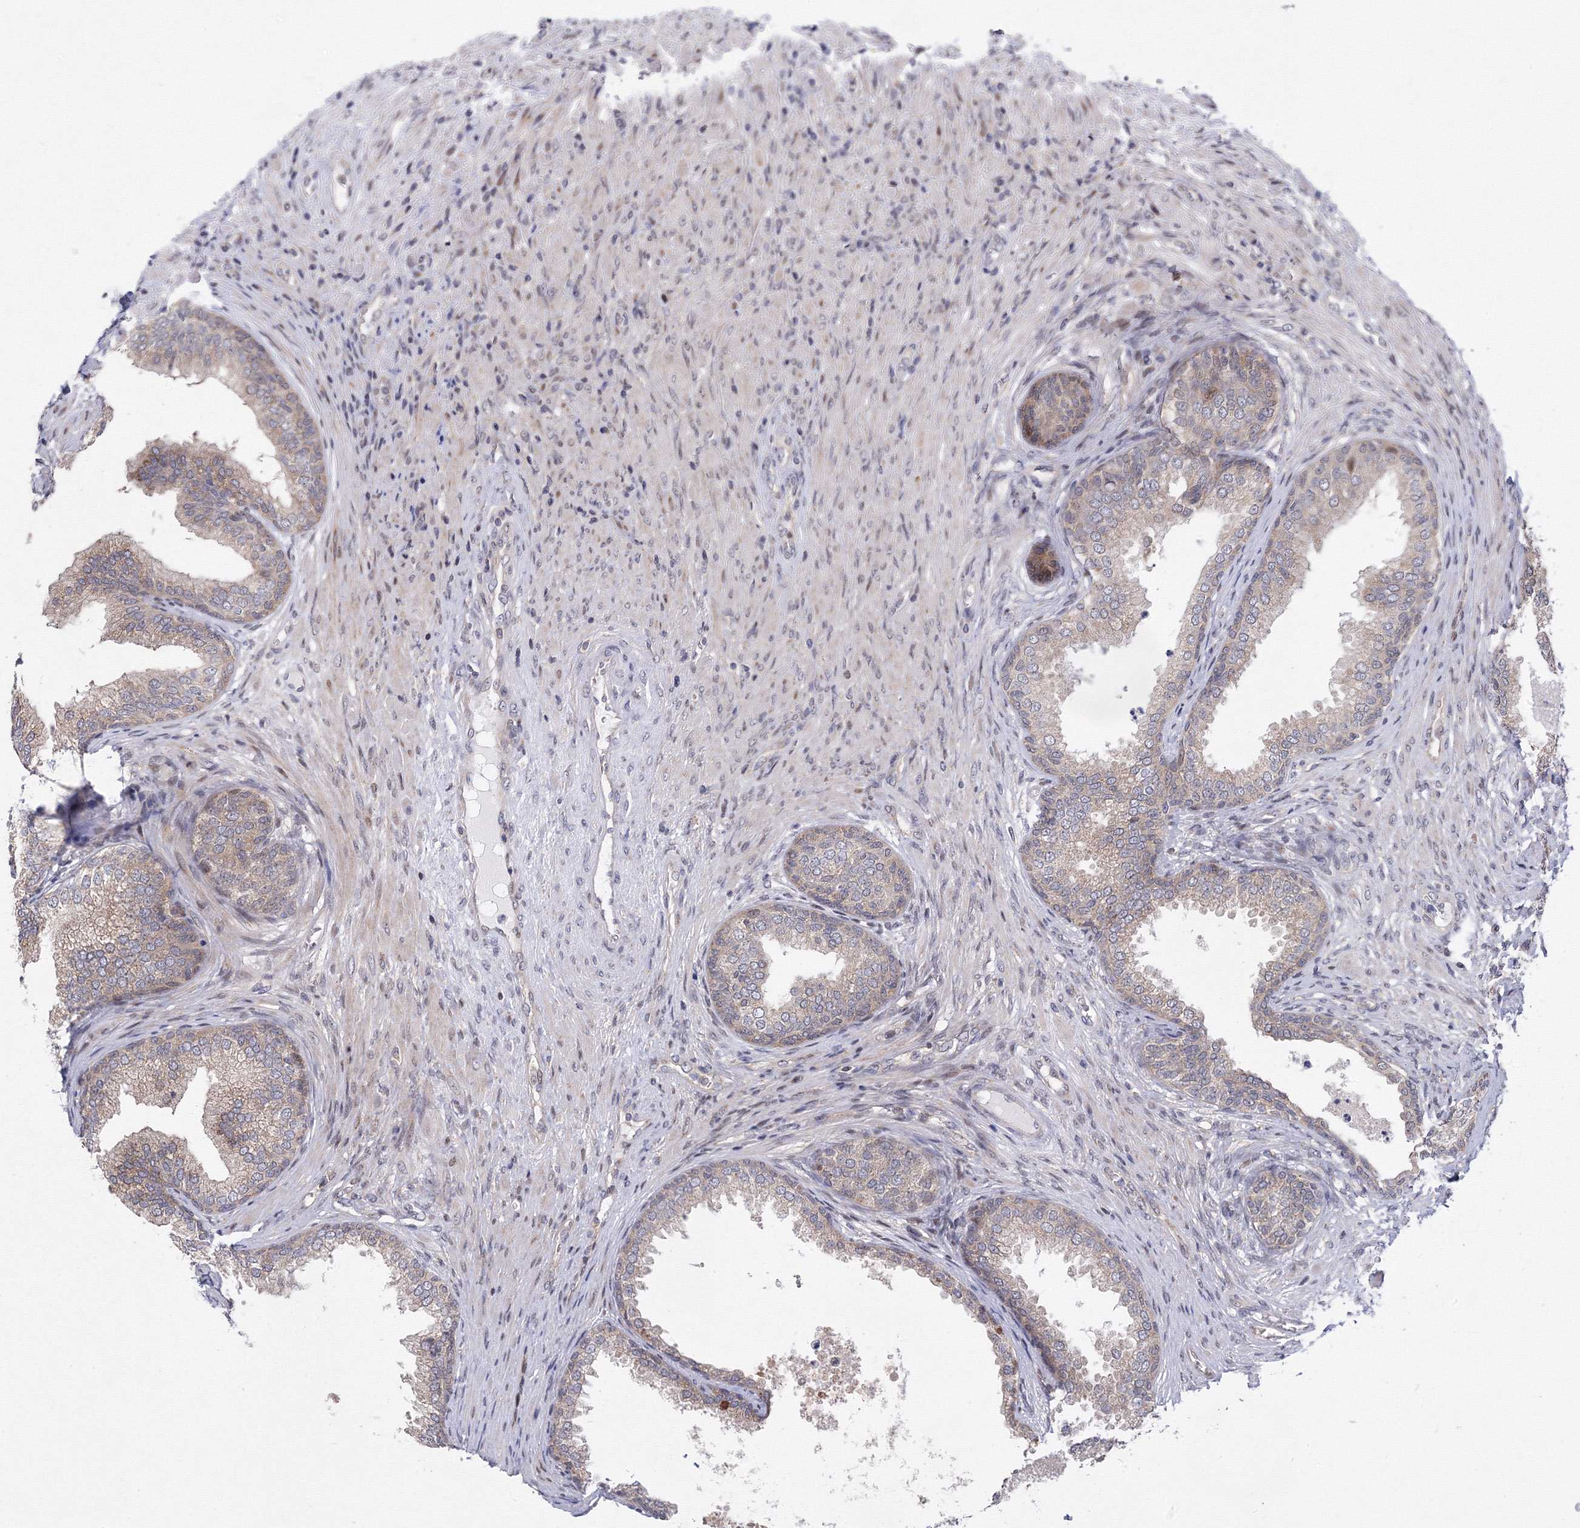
{"staining": {"intensity": "moderate", "quantity": "<25%", "location": "cytoplasmic/membranous"}, "tissue": "prostate", "cell_type": "Glandular cells", "image_type": "normal", "snomed": [{"axis": "morphology", "description": "Normal tissue, NOS"}, {"axis": "topography", "description": "Prostate"}], "caption": "A low amount of moderate cytoplasmic/membranous expression is identified in approximately <25% of glandular cells in benign prostate. Immunohistochemistry (ihc) stains the protein in brown and the nuclei are stained blue.", "gene": "GPN1", "patient": {"sex": "male", "age": 76}}